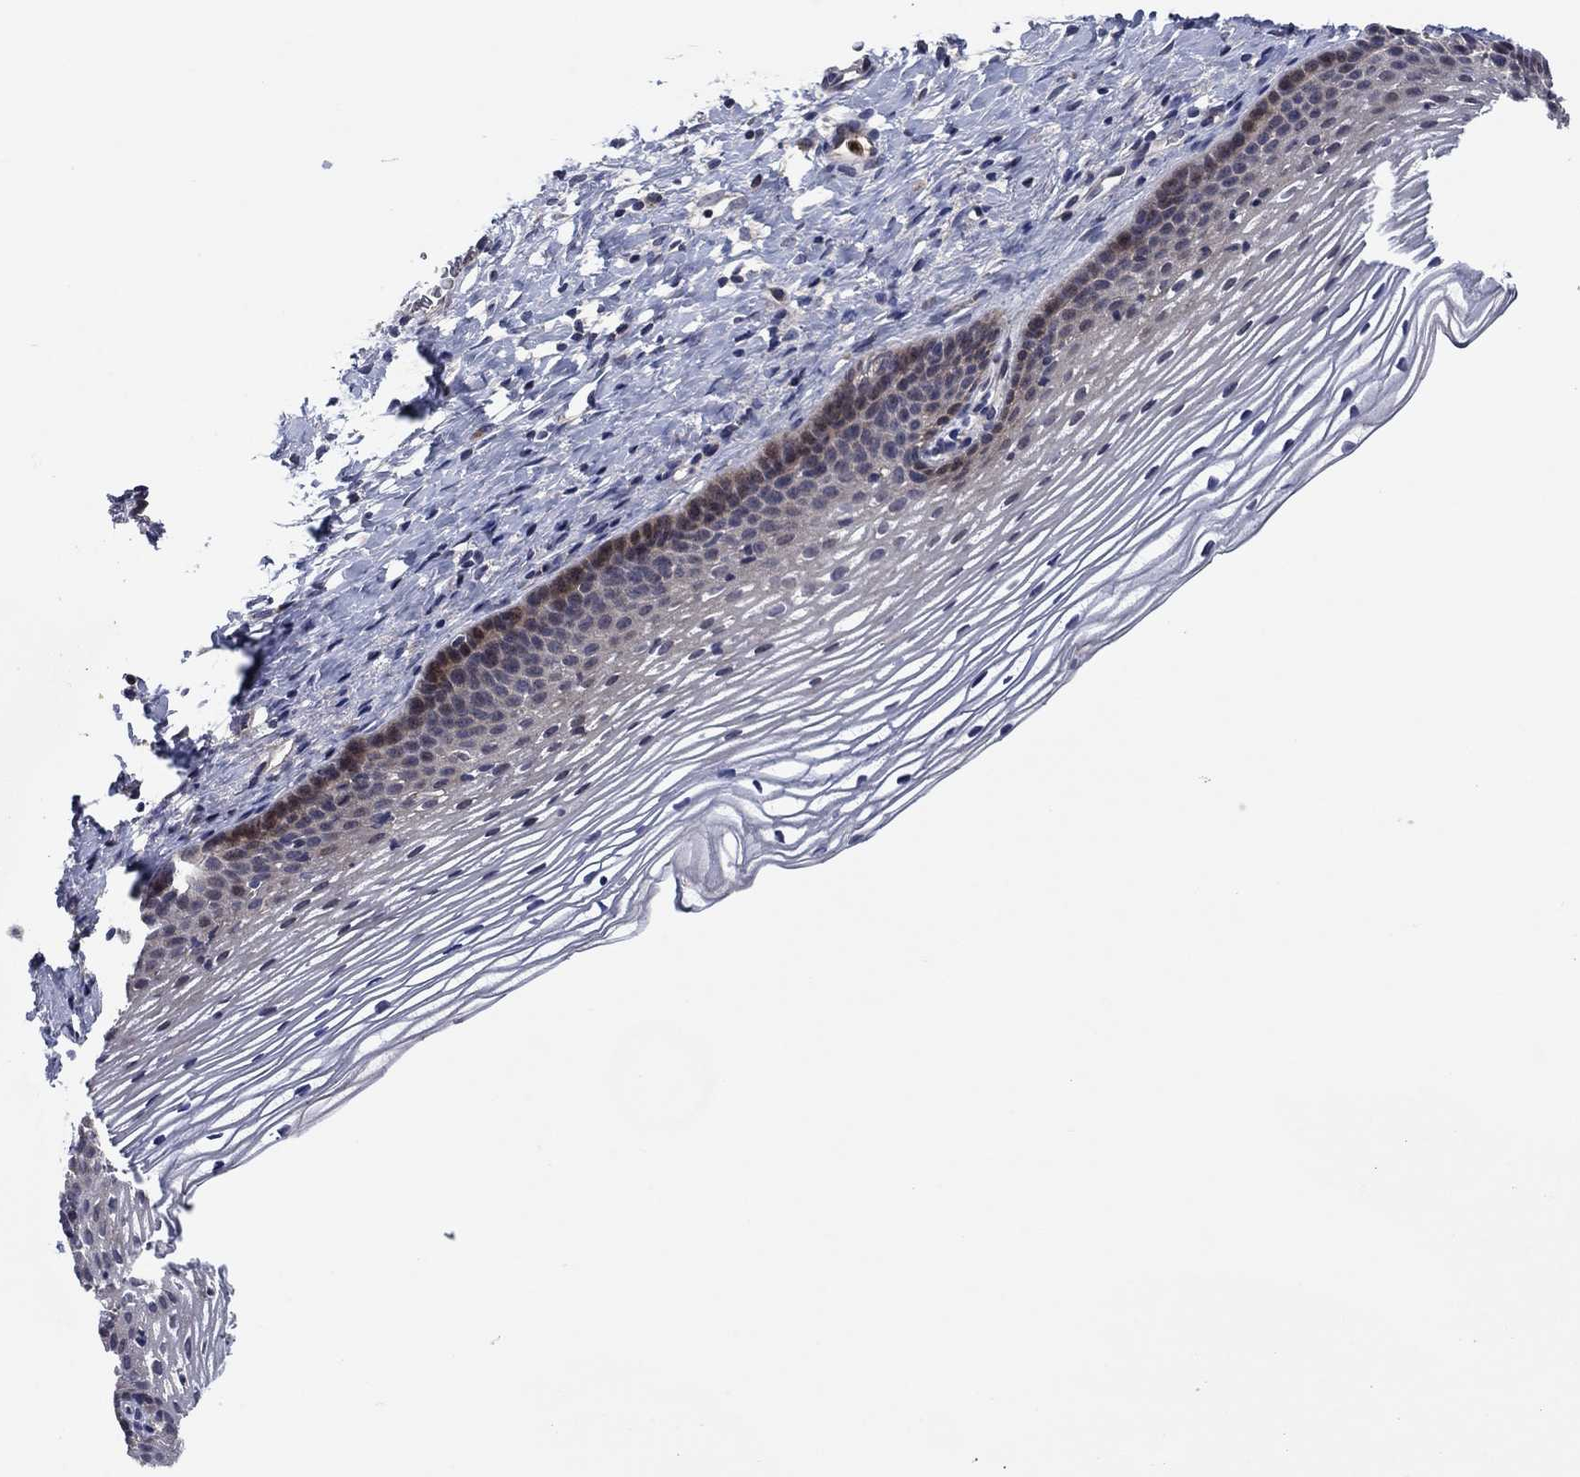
{"staining": {"intensity": "negative", "quantity": "none", "location": "none"}, "tissue": "cervix", "cell_type": "Squamous epithelial cells", "image_type": "normal", "snomed": [{"axis": "morphology", "description": "Normal tissue, NOS"}, {"axis": "topography", "description": "Cervix"}], "caption": "Histopathology image shows no protein expression in squamous epithelial cells of normal cervix. The staining is performed using DAB (3,3'-diaminobenzidine) brown chromogen with nuclei counter-stained in using hematoxylin.", "gene": "MSRB1", "patient": {"sex": "female", "age": 39}}